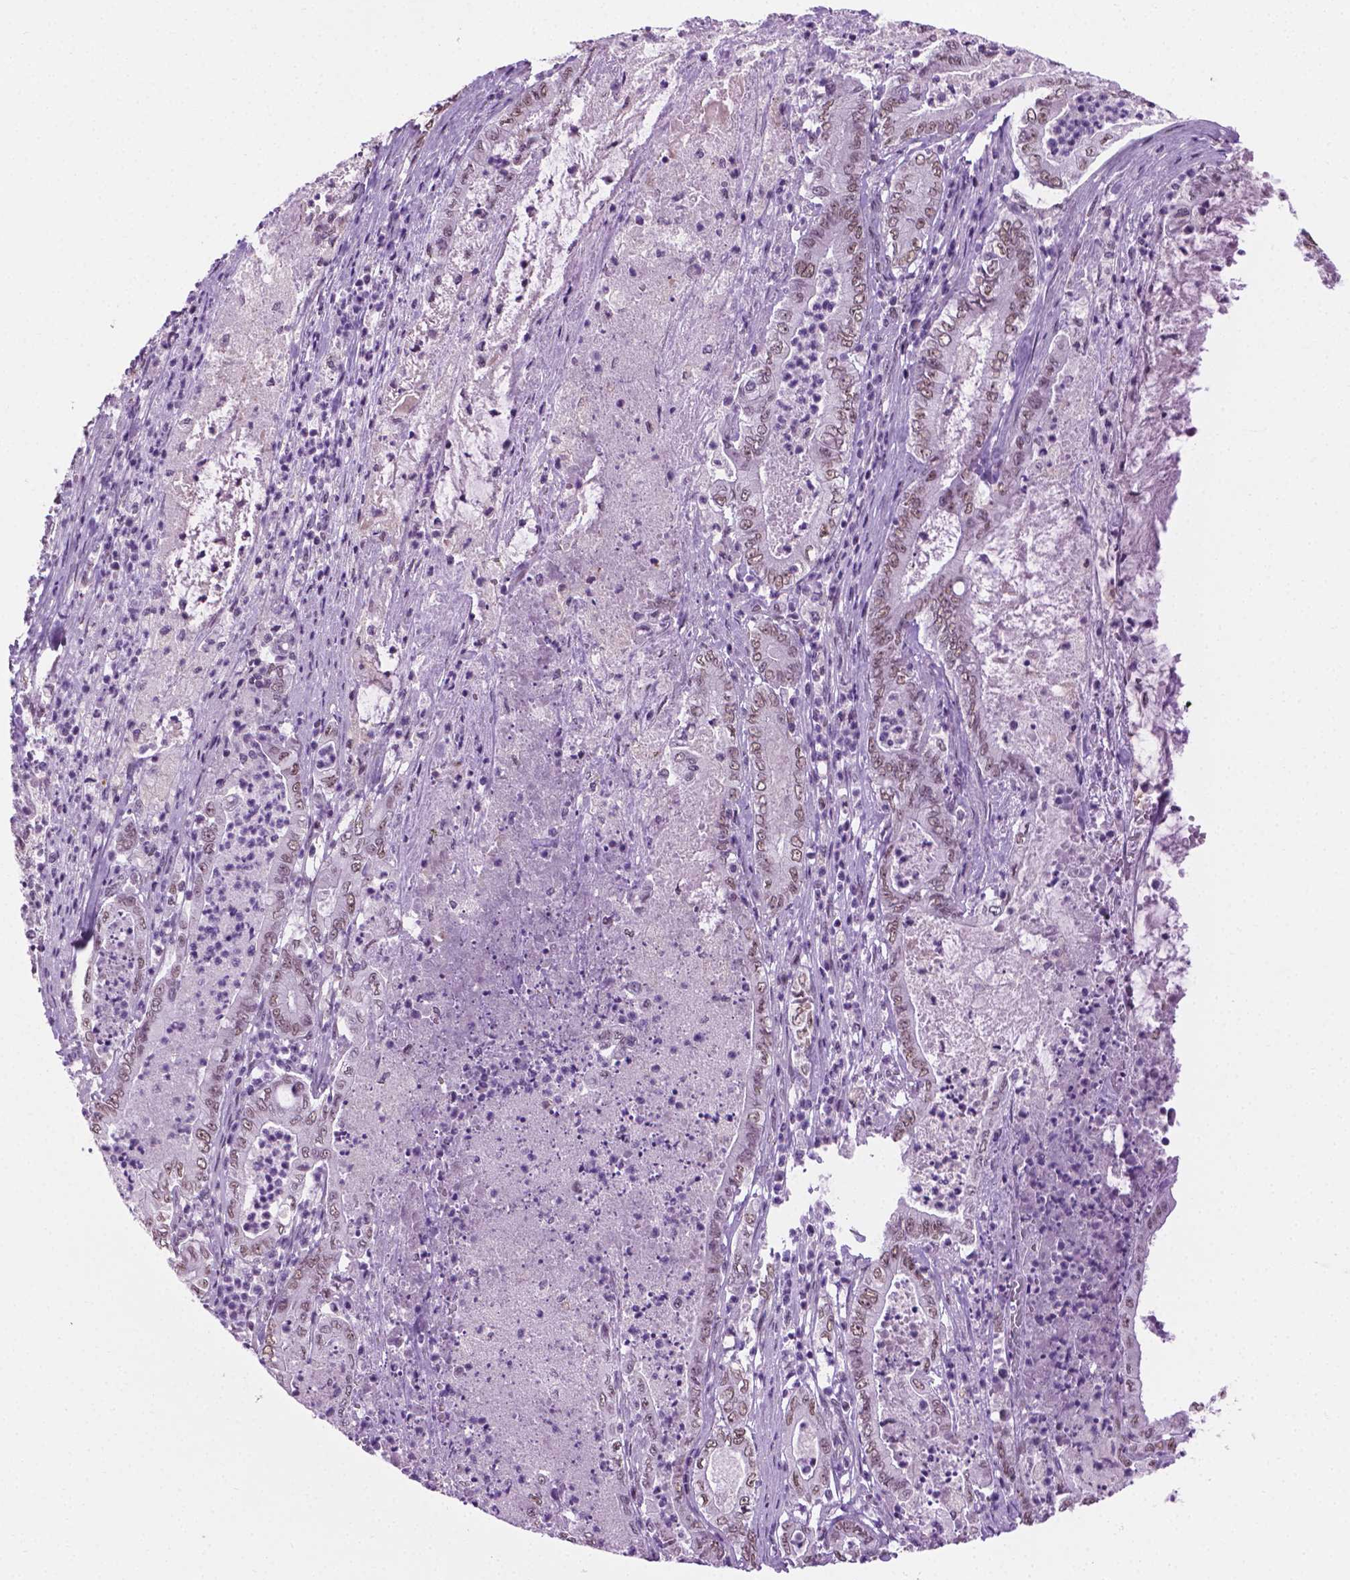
{"staining": {"intensity": "weak", "quantity": ">75%", "location": "nuclear"}, "tissue": "pancreatic cancer", "cell_type": "Tumor cells", "image_type": "cancer", "snomed": [{"axis": "morphology", "description": "Adenocarcinoma, NOS"}, {"axis": "topography", "description": "Pancreas"}], "caption": "High-power microscopy captured an immunohistochemistry histopathology image of pancreatic adenocarcinoma, revealing weak nuclear expression in approximately >75% of tumor cells. (IHC, brightfield microscopy, high magnification).", "gene": "ABI2", "patient": {"sex": "male", "age": 71}}